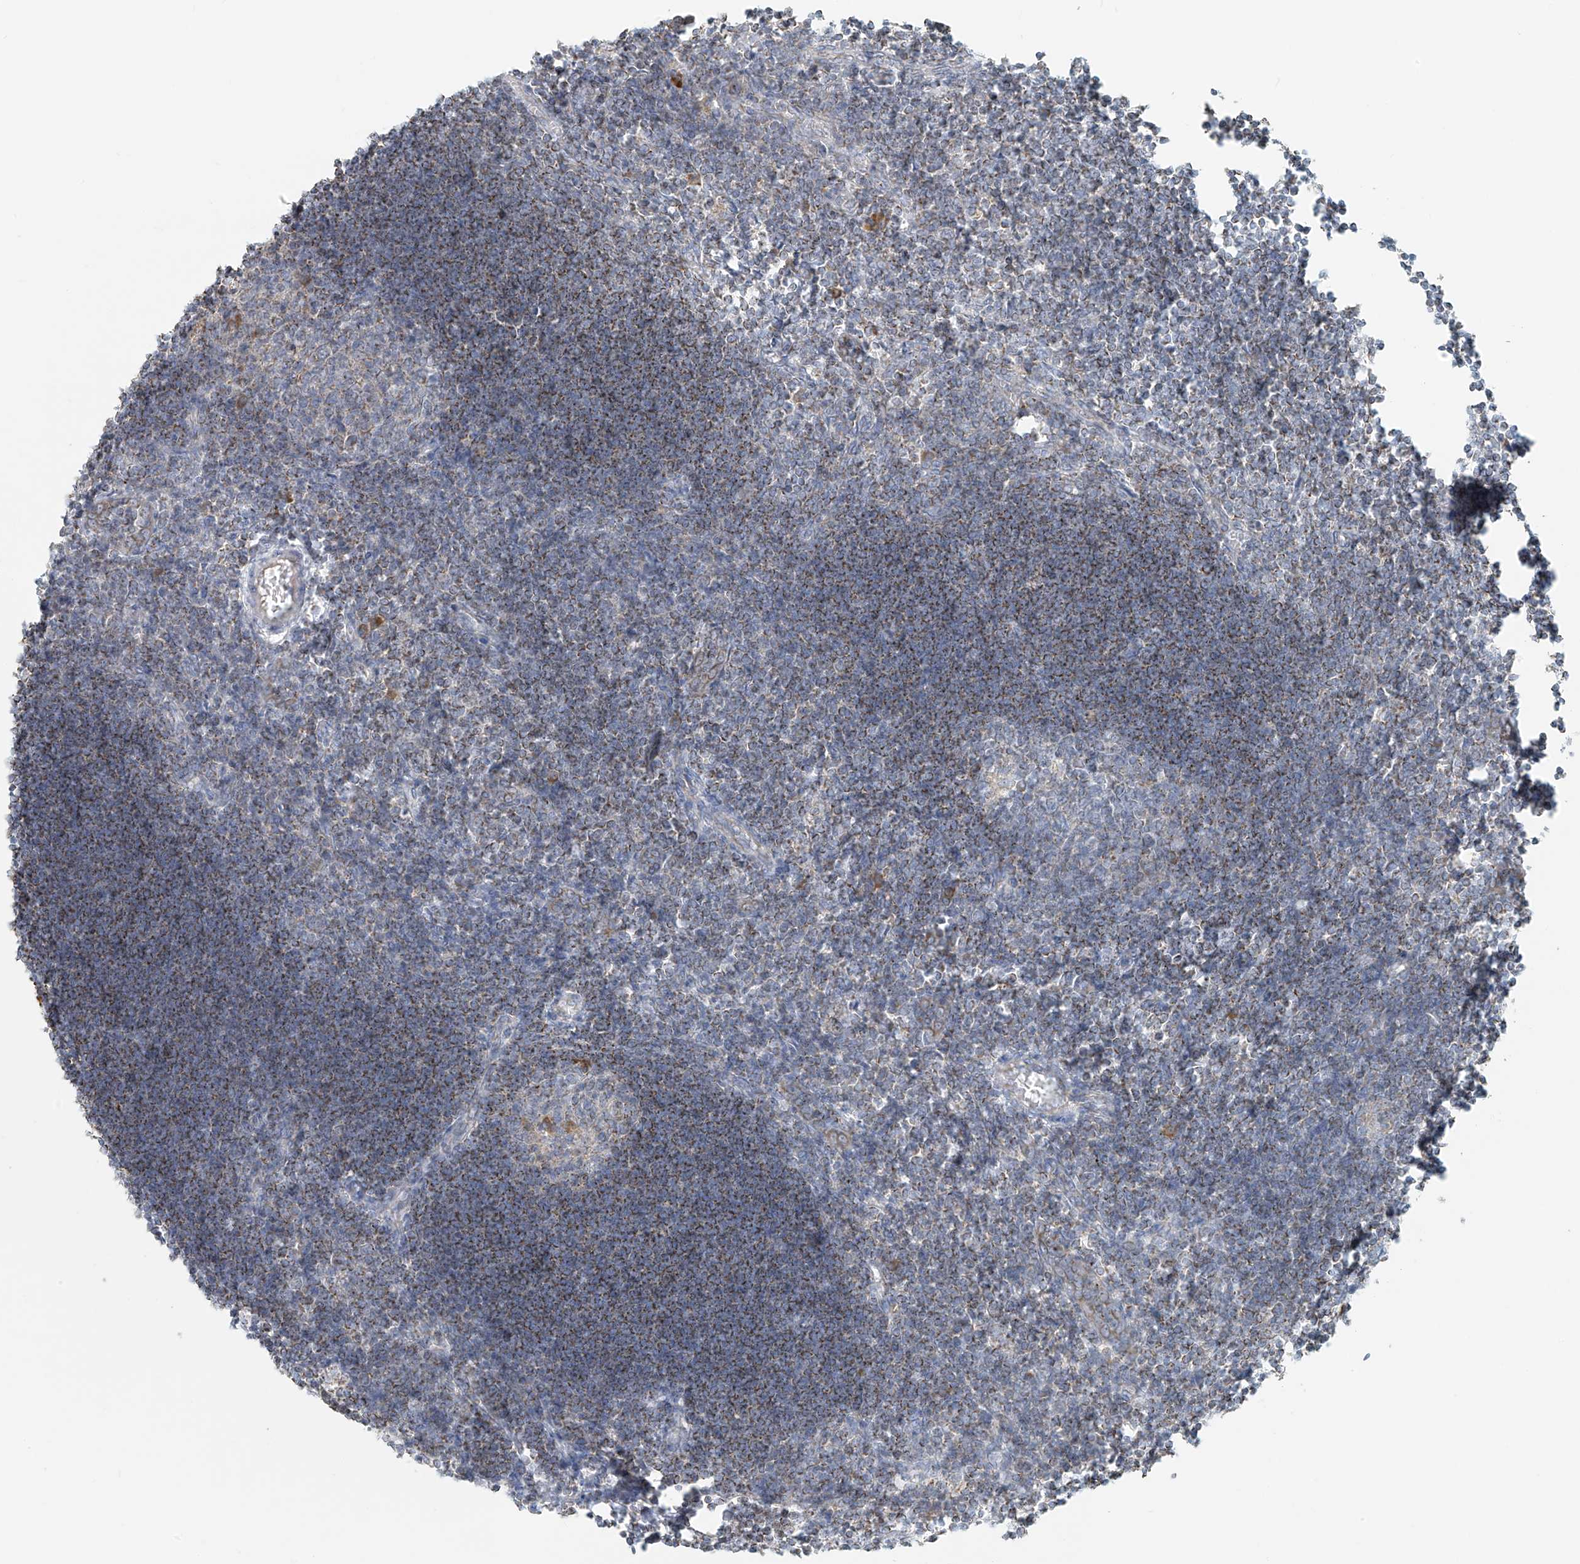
{"staining": {"intensity": "weak", "quantity": "<25%", "location": "cytoplasmic/membranous"}, "tissue": "lymph node", "cell_type": "Germinal center cells", "image_type": "normal", "snomed": [{"axis": "morphology", "description": "Normal tissue, NOS"}, {"axis": "morphology", "description": "Malignant melanoma, Metastatic site"}, {"axis": "topography", "description": "Lymph node"}], "caption": "Immunohistochemistry (IHC) histopathology image of unremarkable lymph node stained for a protein (brown), which exhibits no staining in germinal center cells.", "gene": "UST", "patient": {"sex": "male", "age": 41}}